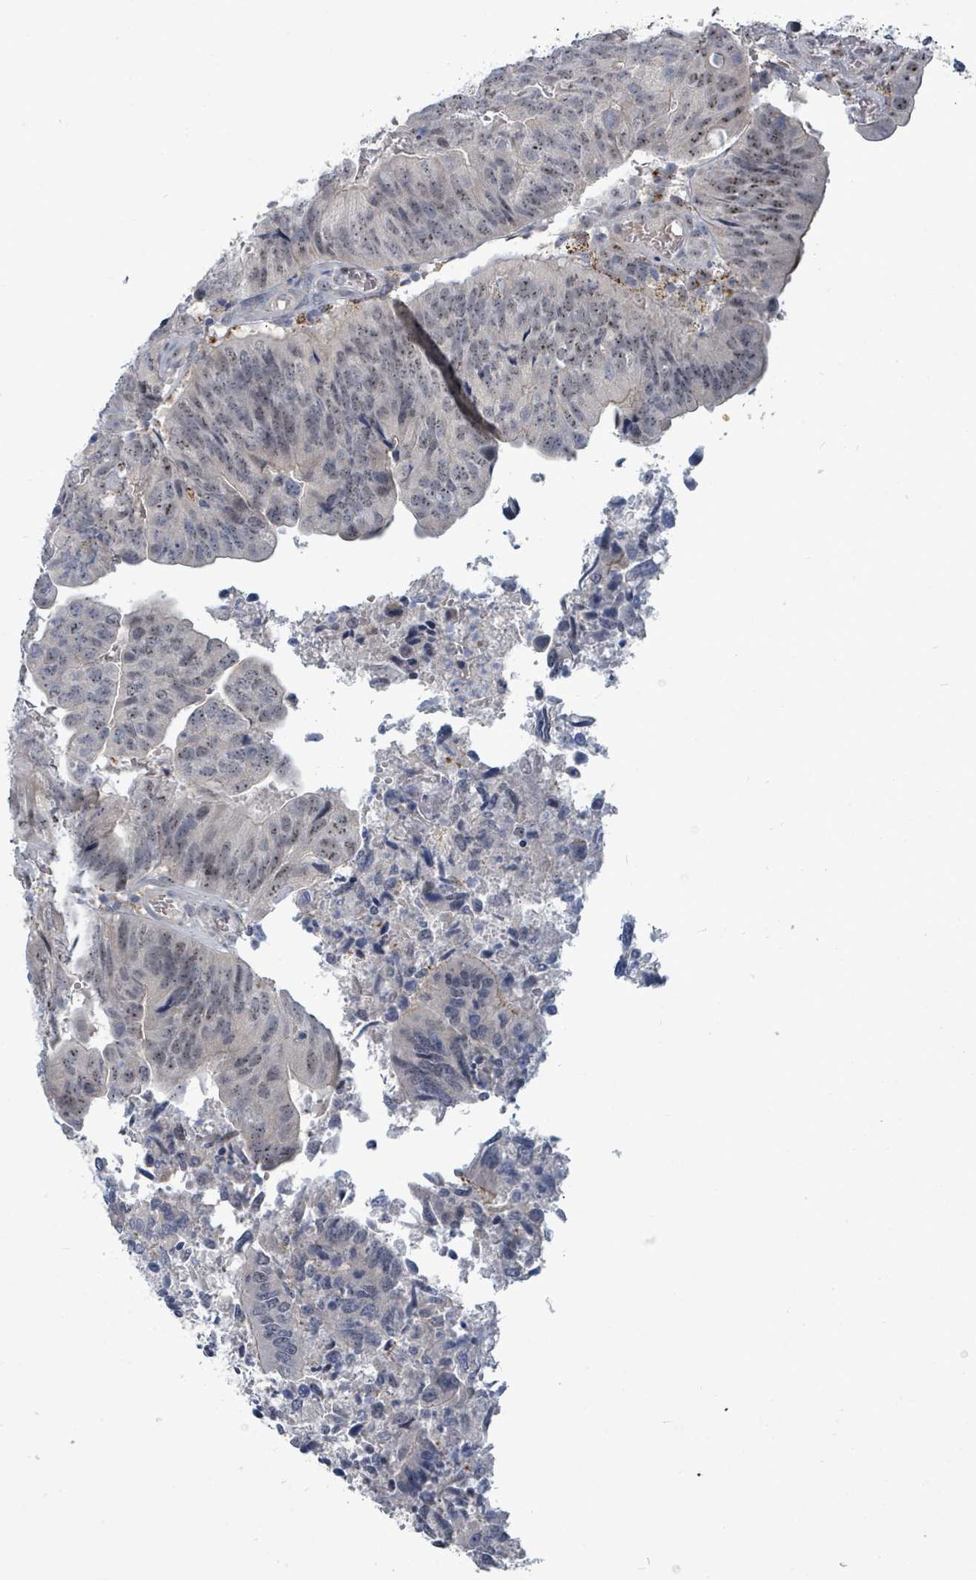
{"staining": {"intensity": "weak", "quantity": "<25%", "location": "nuclear"}, "tissue": "colorectal cancer", "cell_type": "Tumor cells", "image_type": "cancer", "snomed": [{"axis": "morphology", "description": "Adenocarcinoma, NOS"}, {"axis": "topography", "description": "Colon"}], "caption": "A high-resolution micrograph shows immunohistochemistry staining of colorectal cancer, which displays no significant expression in tumor cells. (Stains: DAB immunohistochemistry with hematoxylin counter stain, Microscopy: brightfield microscopy at high magnification).", "gene": "TRDMT1", "patient": {"sex": "female", "age": 67}}